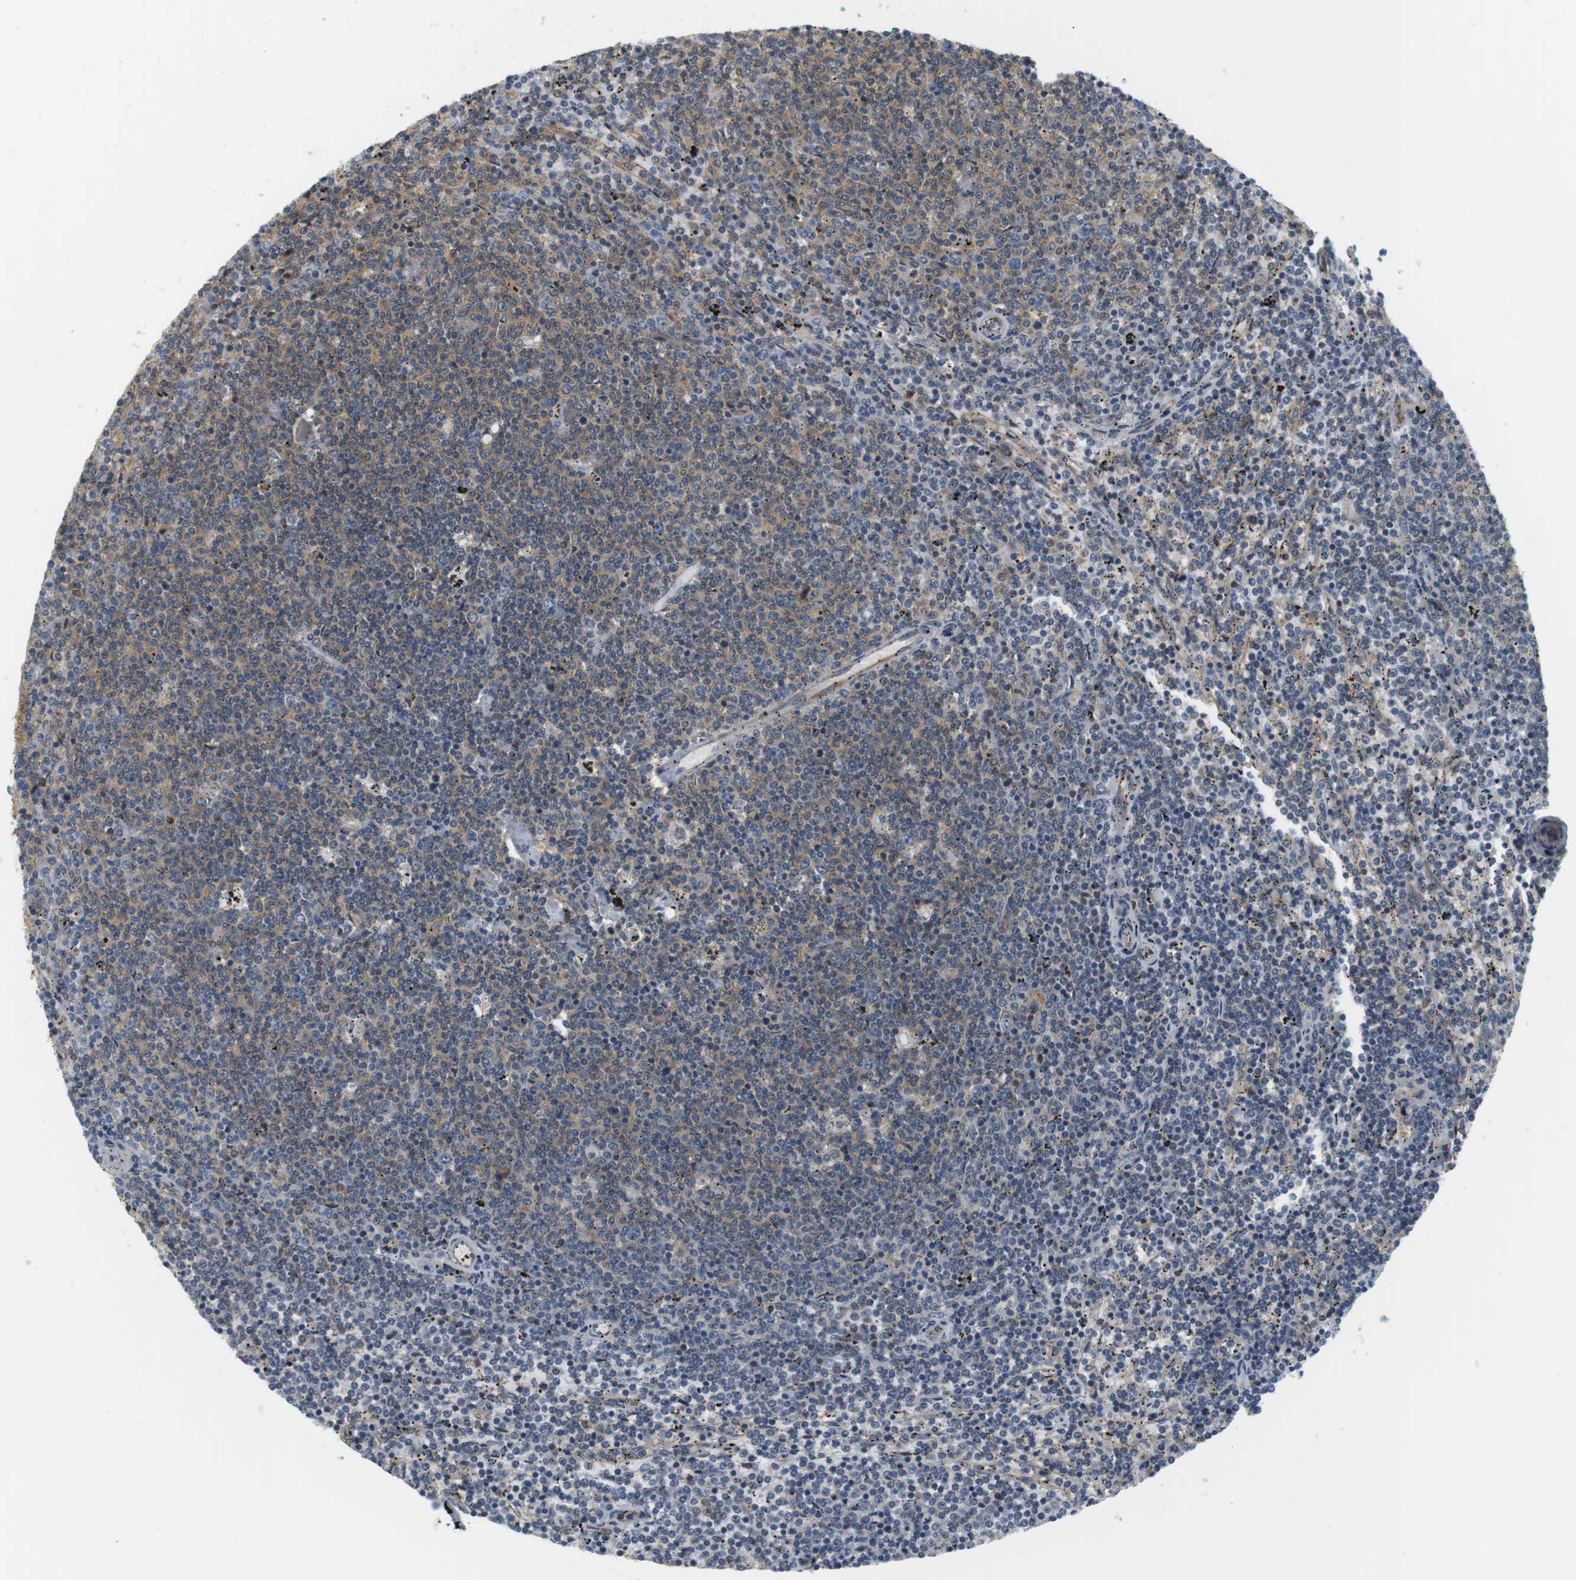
{"staining": {"intensity": "weak", "quantity": "<25%", "location": "cytoplasmic/membranous"}, "tissue": "lymphoma", "cell_type": "Tumor cells", "image_type": "cancer", "snomed": [{"axis": "morphology", "description": "Malignant lymphoma, non-Hodgkin's type, Low grade"}, {"axis": "topography", "description": "Spleen"}], "caption": "A high-resolution image shows IHC staining of low-grade malignant lymphoma, non-Hodgkin's type, which displays no significant positivity in tumor cells.", "gene": "SH3GLB1", "patient": {"sex": "female", "age": 50}}